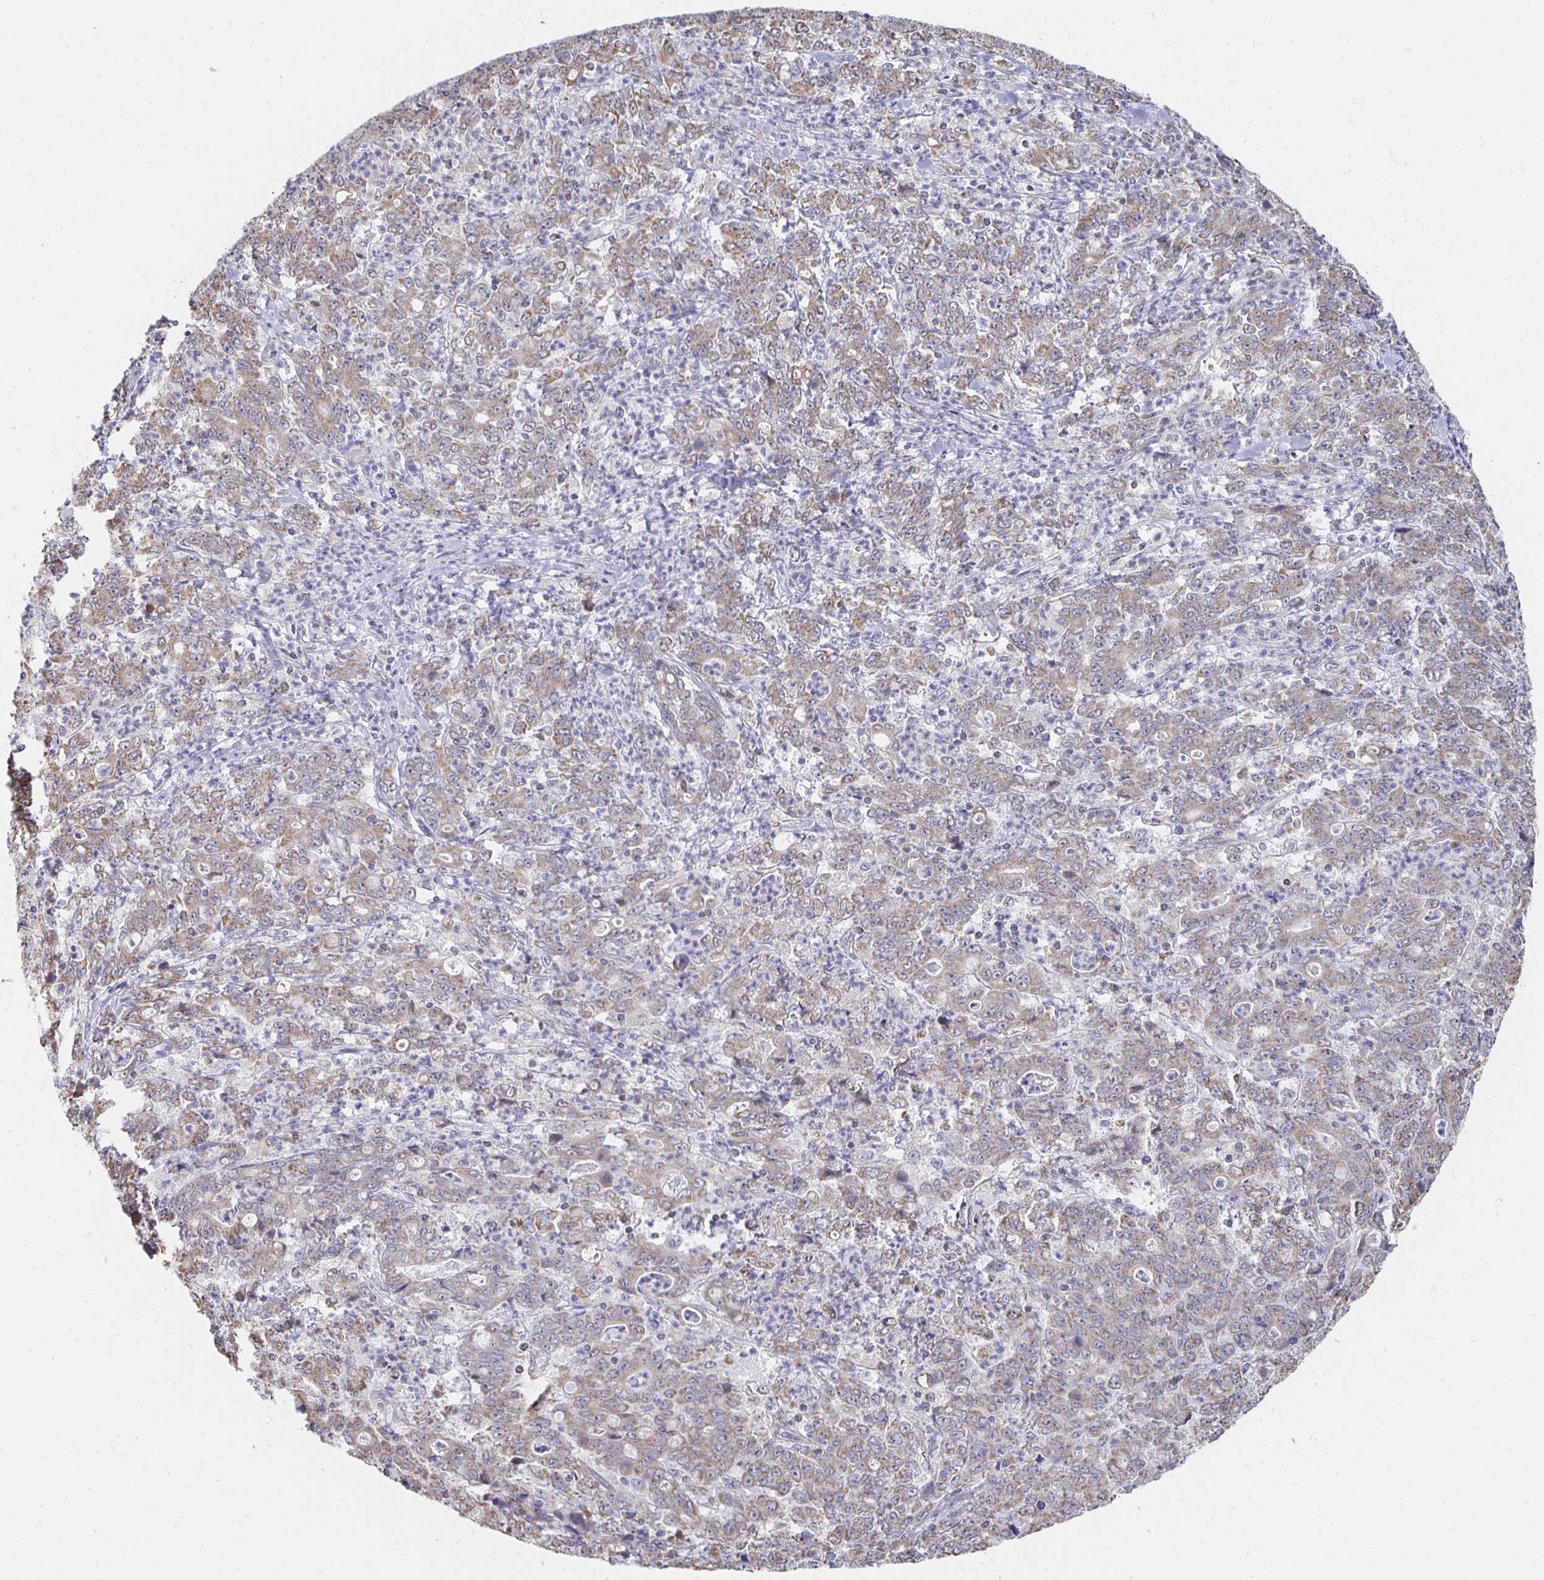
{"staining": {"intensity": "weak", "quantity": "25%-75%", "location": "cytoplasmic/membranous"}, "tissue": "stomach cancer", "cell_type": "Tumor cells", "image_type": "cancer", "snomed": [{"axis": "morphology", "description": "Adenocarcinoma, NOS"}, {"axis": "topography", "description": "Stomach, lower"}], "caption": "High-magnification brightfield microscopy of stomach cancer stained with DAB (3,3'-diaminobenzidine) (brown) and counterstained with hematoxylin (blue). tumor cells exhibit weak cytoplasmic/membranous expression is identified in about25%-75% of cells. (Brightfield microscopy of DAB IHC at high magnification).", "gene": "NKX2-8", "patient": {"sex": "female", "age": 71}}